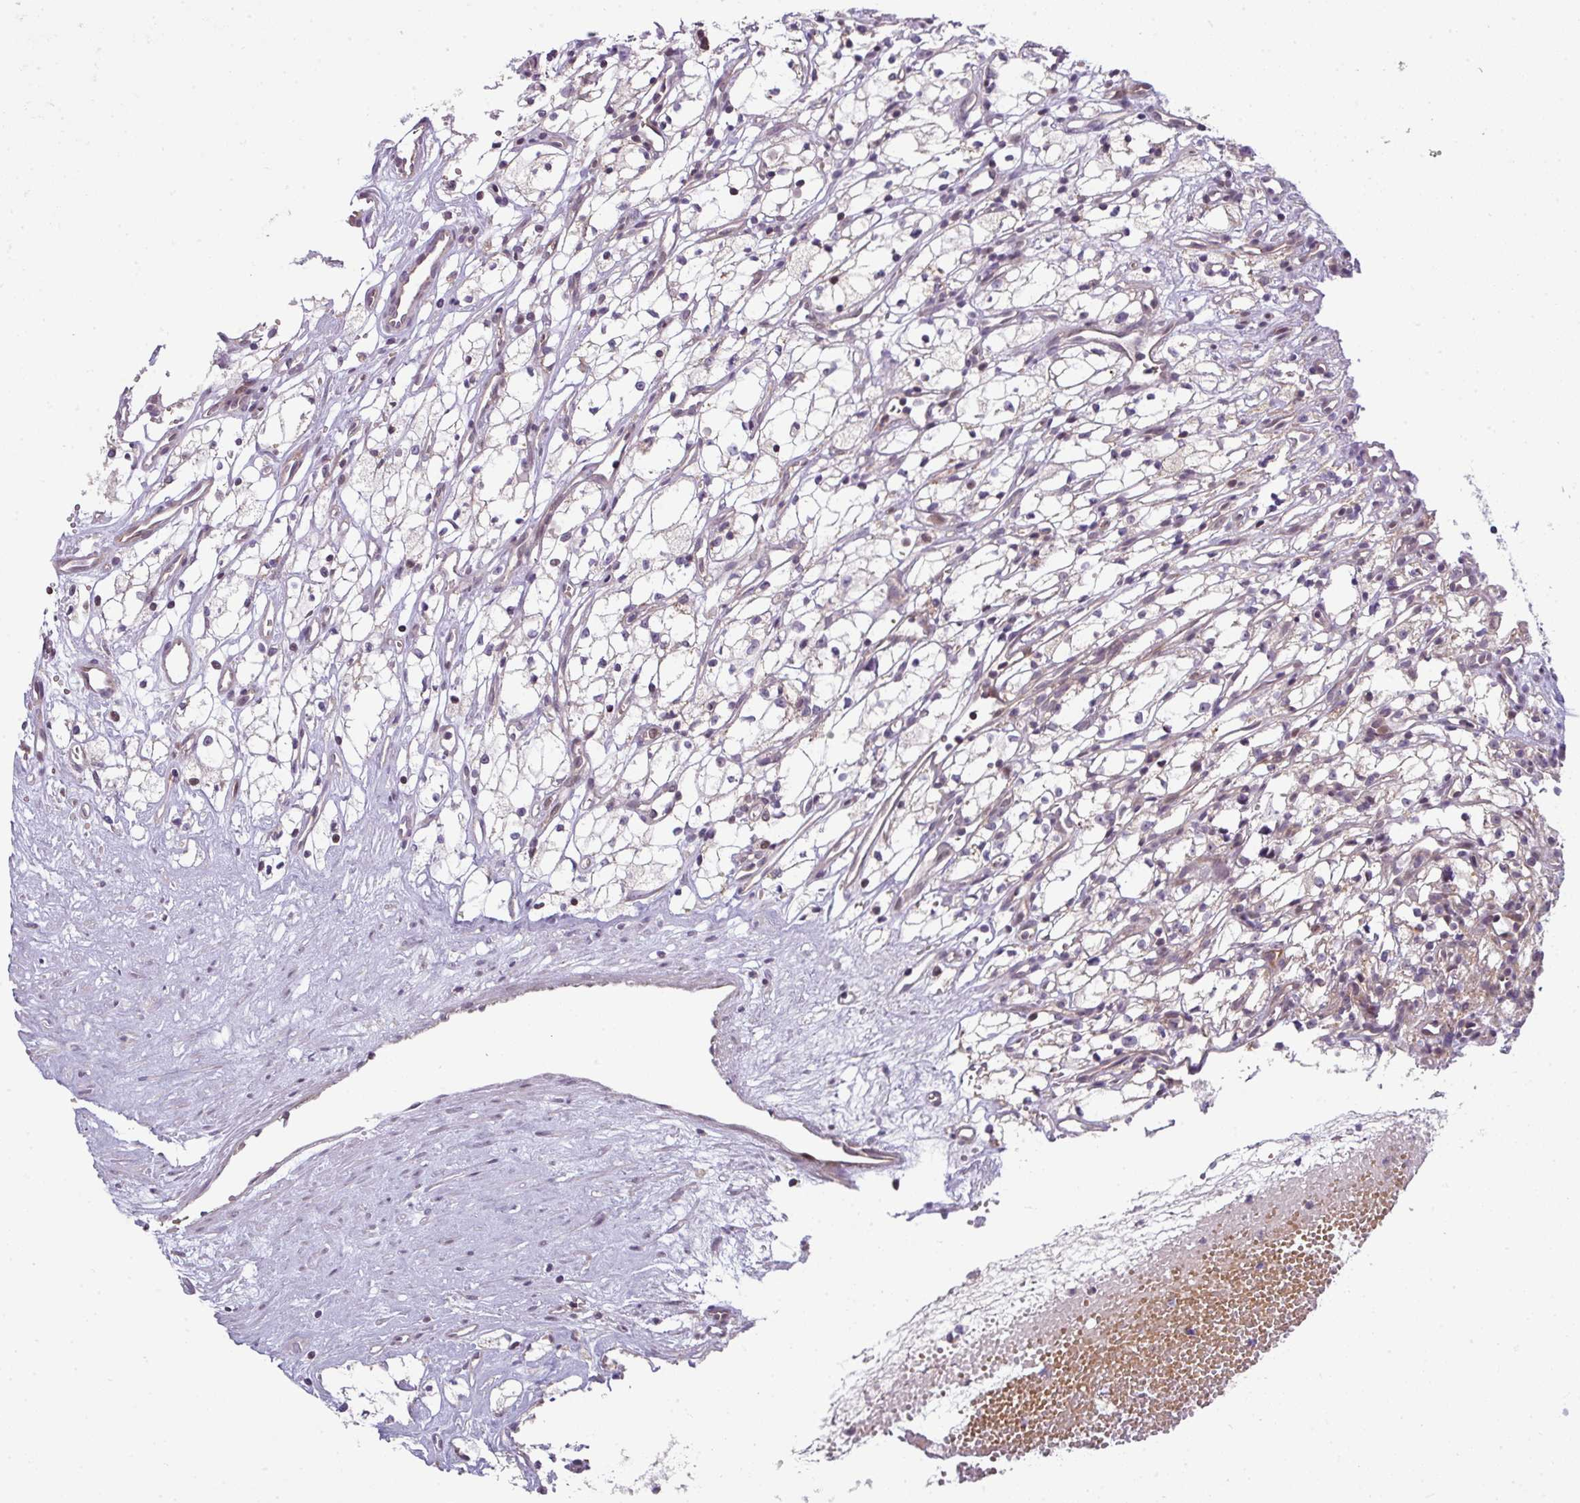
{"staining": {"intensity": "negative", "quantity": "none", "location": "none"}, "tissue": "renal cancer", "cell_type": "Tumor cells", "image_type": "cancer", "snomed": [{"axis": "morphology", "description": "Adenocarcinoma, NOS"}, {"axis": "topography", "description": "Kidney"}], "caption": "The IHC histopathology image has no significant staining in tumor cells of renal adenocarcinoma tissue.", "gene": "STAT5A", "patient": {"sex": "male", "age": 59}}